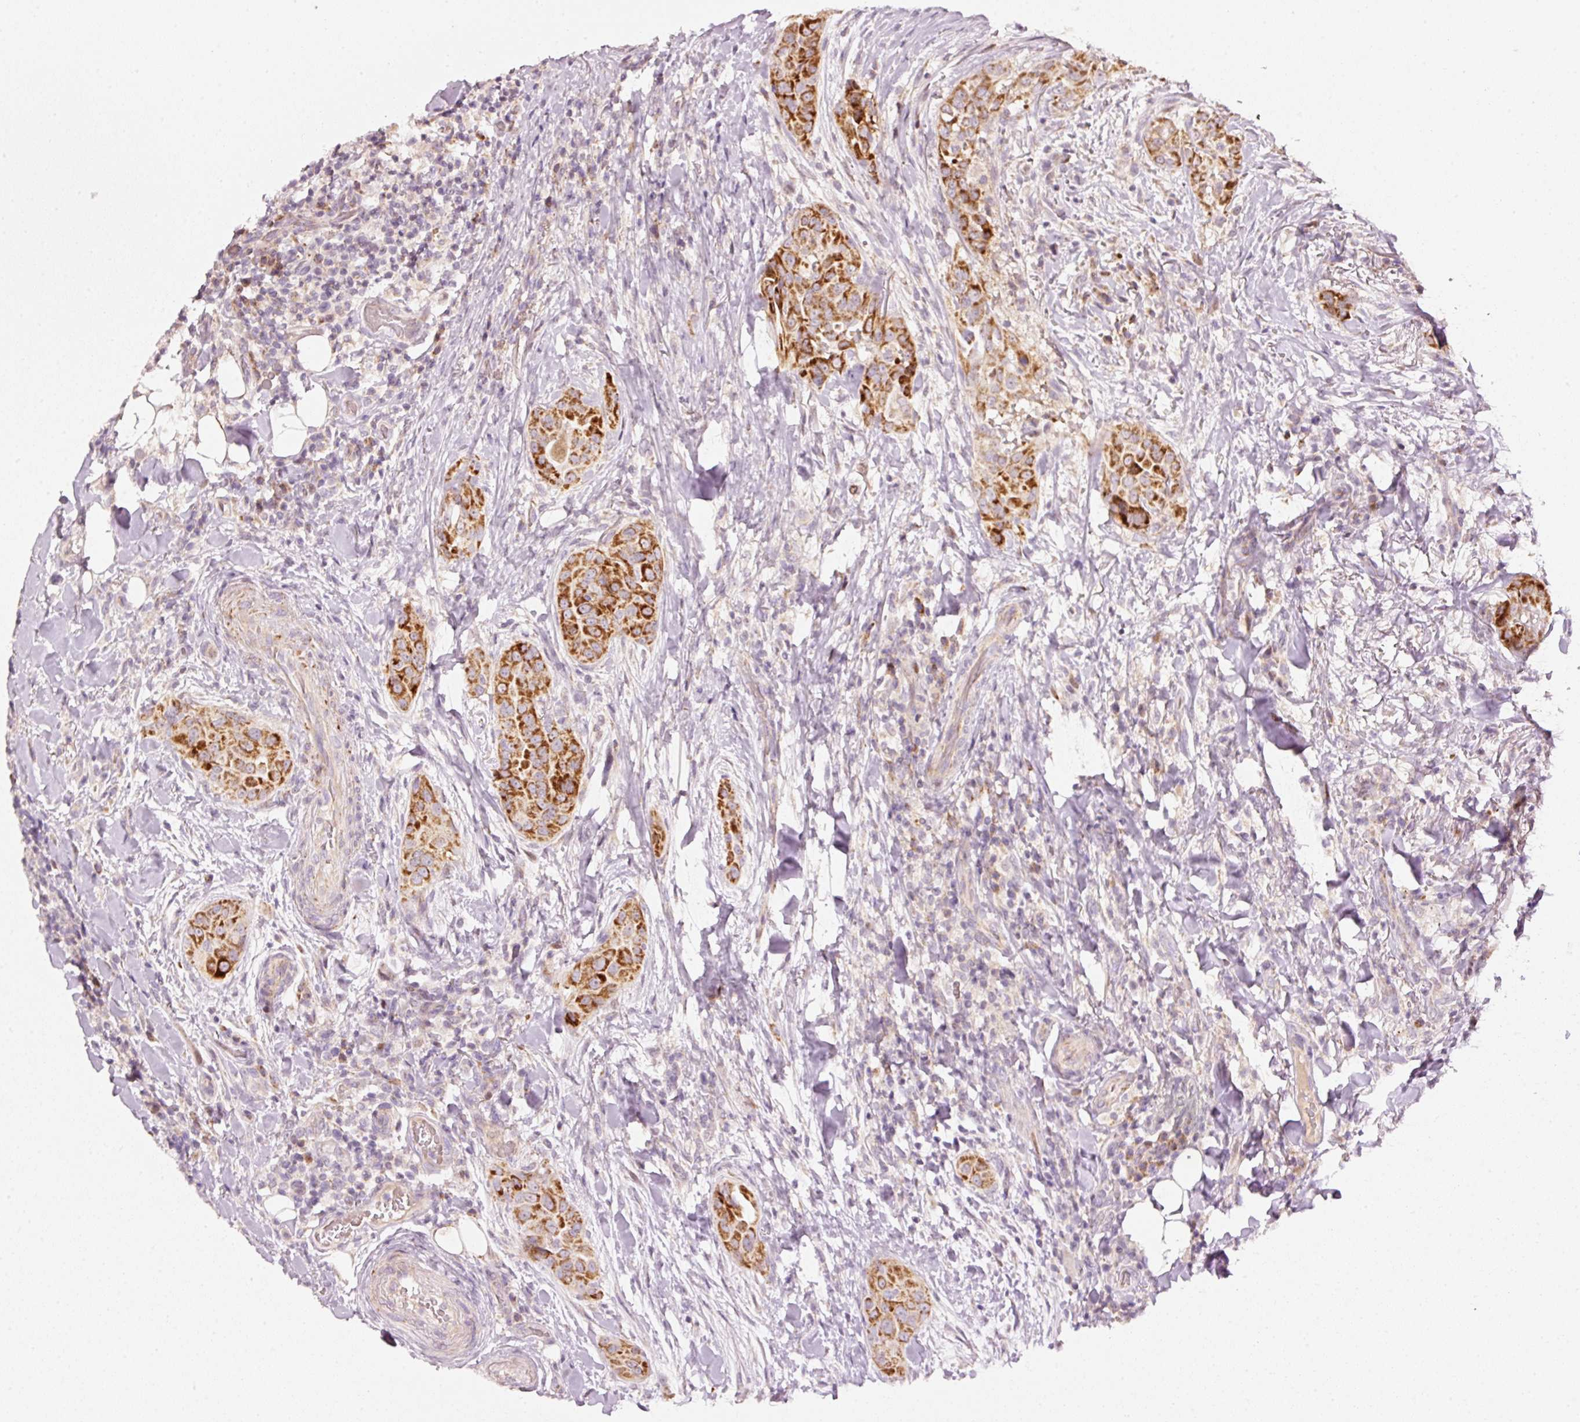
{"staining": {"intensity": "strong", "quantity": ">75%", "location": "cytoplasmic/membranous"}, "tissue": "thyroid cancer", "cell_type": "Tumor cells", "image_type": "cancer", "snomed": [{"axis": "morphology", "description": "Papillary adenocarcinoma, NOS"}, {"axis": "topography", "description": "Thyroid gland"}], "caption": "About >75% of tumor cells in papillary adenocarcinoma (thyroid) exhibit strong cytoplasmic/membranous protein positivity as visualized by brown immunohistochemical staining.", "gene": "TOB2", "patient": {"sex": "male", "age": 61}}